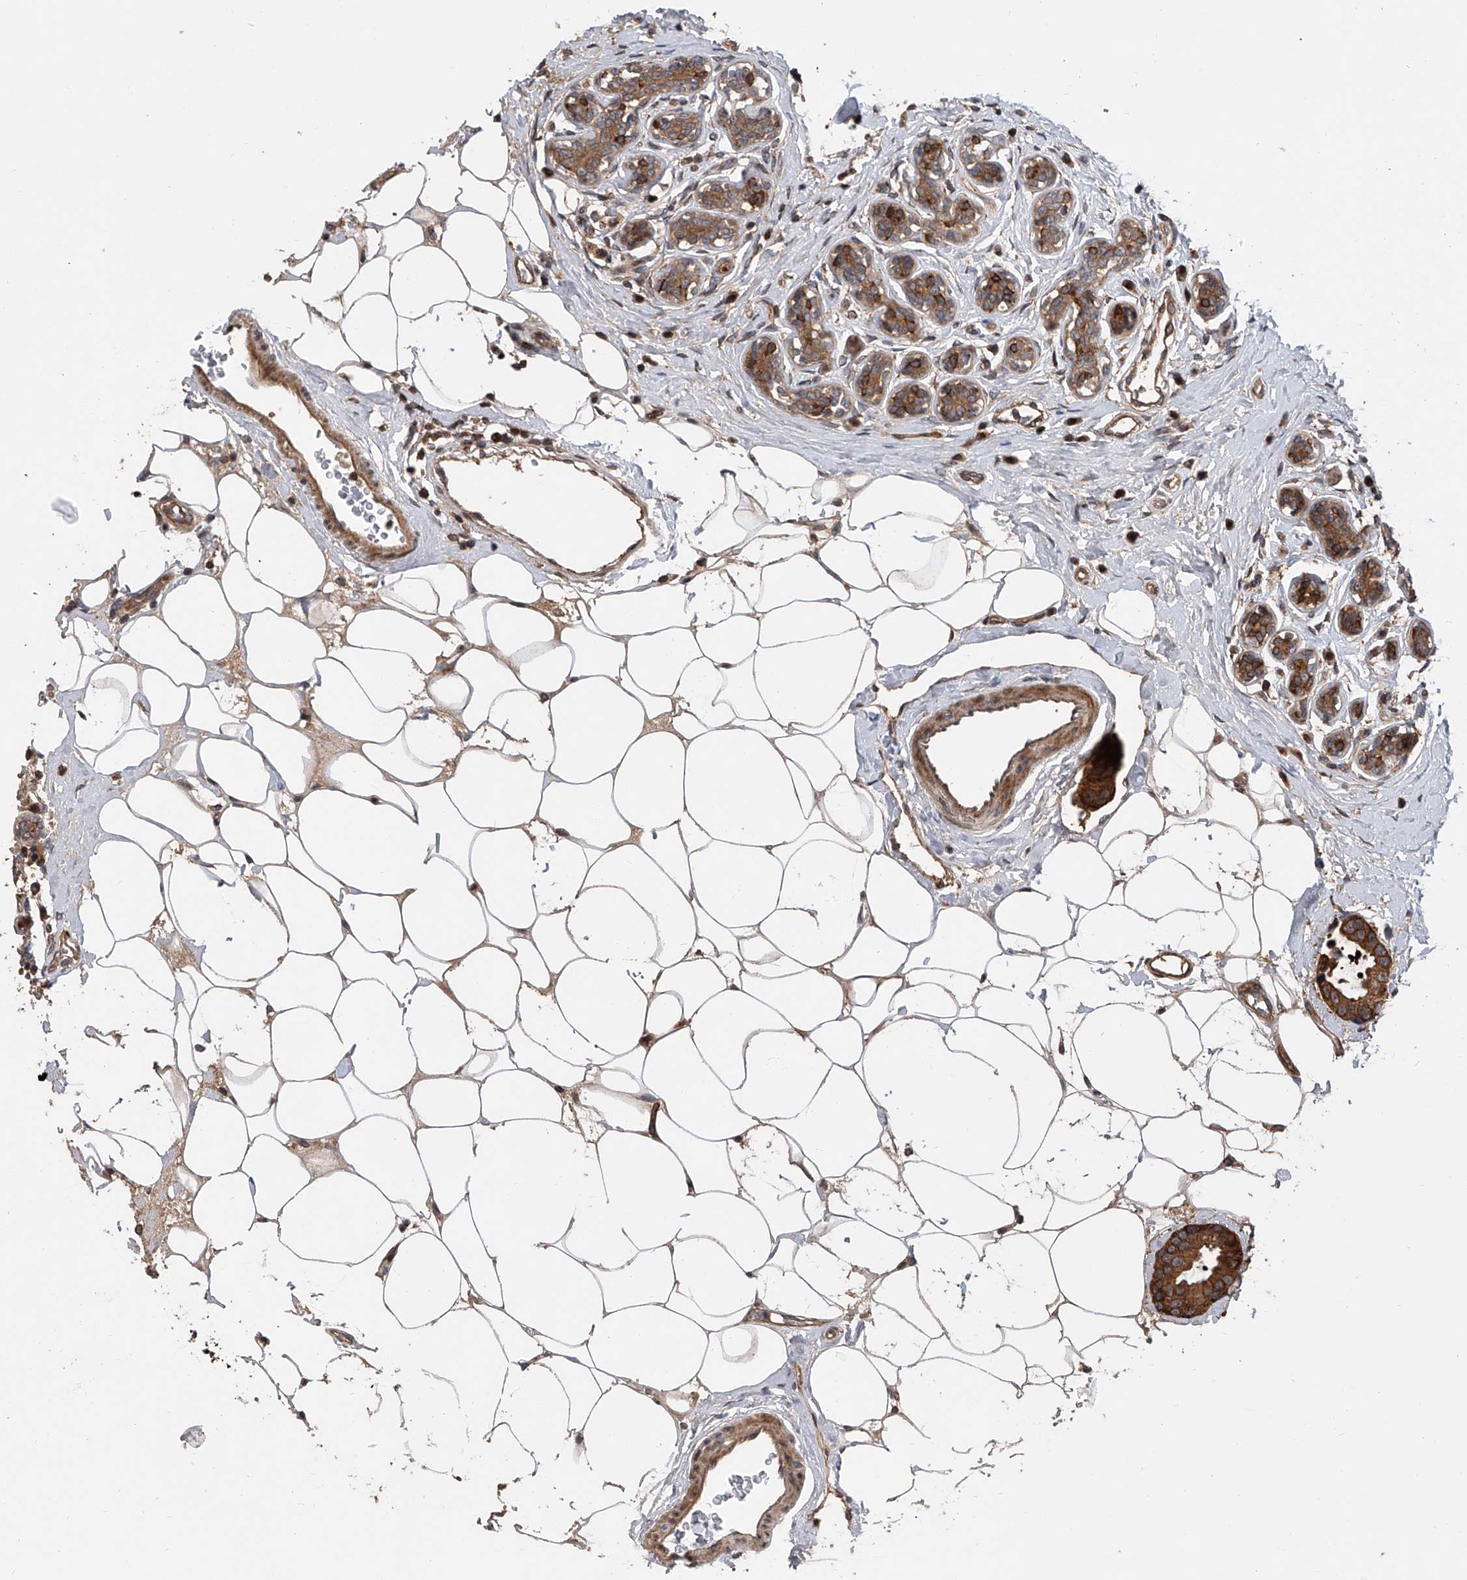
{"staining": {"intensity": "moderate", "quantity": ">75%", "location": "cytoplasmic/membranous"}, "tissue": "breast cancer", "cell_type": "Tumor cells", "image_type": "cancer", "snomed": [{"axis": "morphology", "description": "Normal tissue, NOS"}, {"axis": "morphology", "description": "Duct carcinoma"}, {"axis": "topography", "description": "Breast"}], "caption": "Breast invasive ductal carcinoma stained for a protein (brown) exhibits moderate cytoplasmic/membranous positive positivity in about >75% of tumor cells.", "gene": "USP47", "patient": {"sex": "female", "age": 39}}